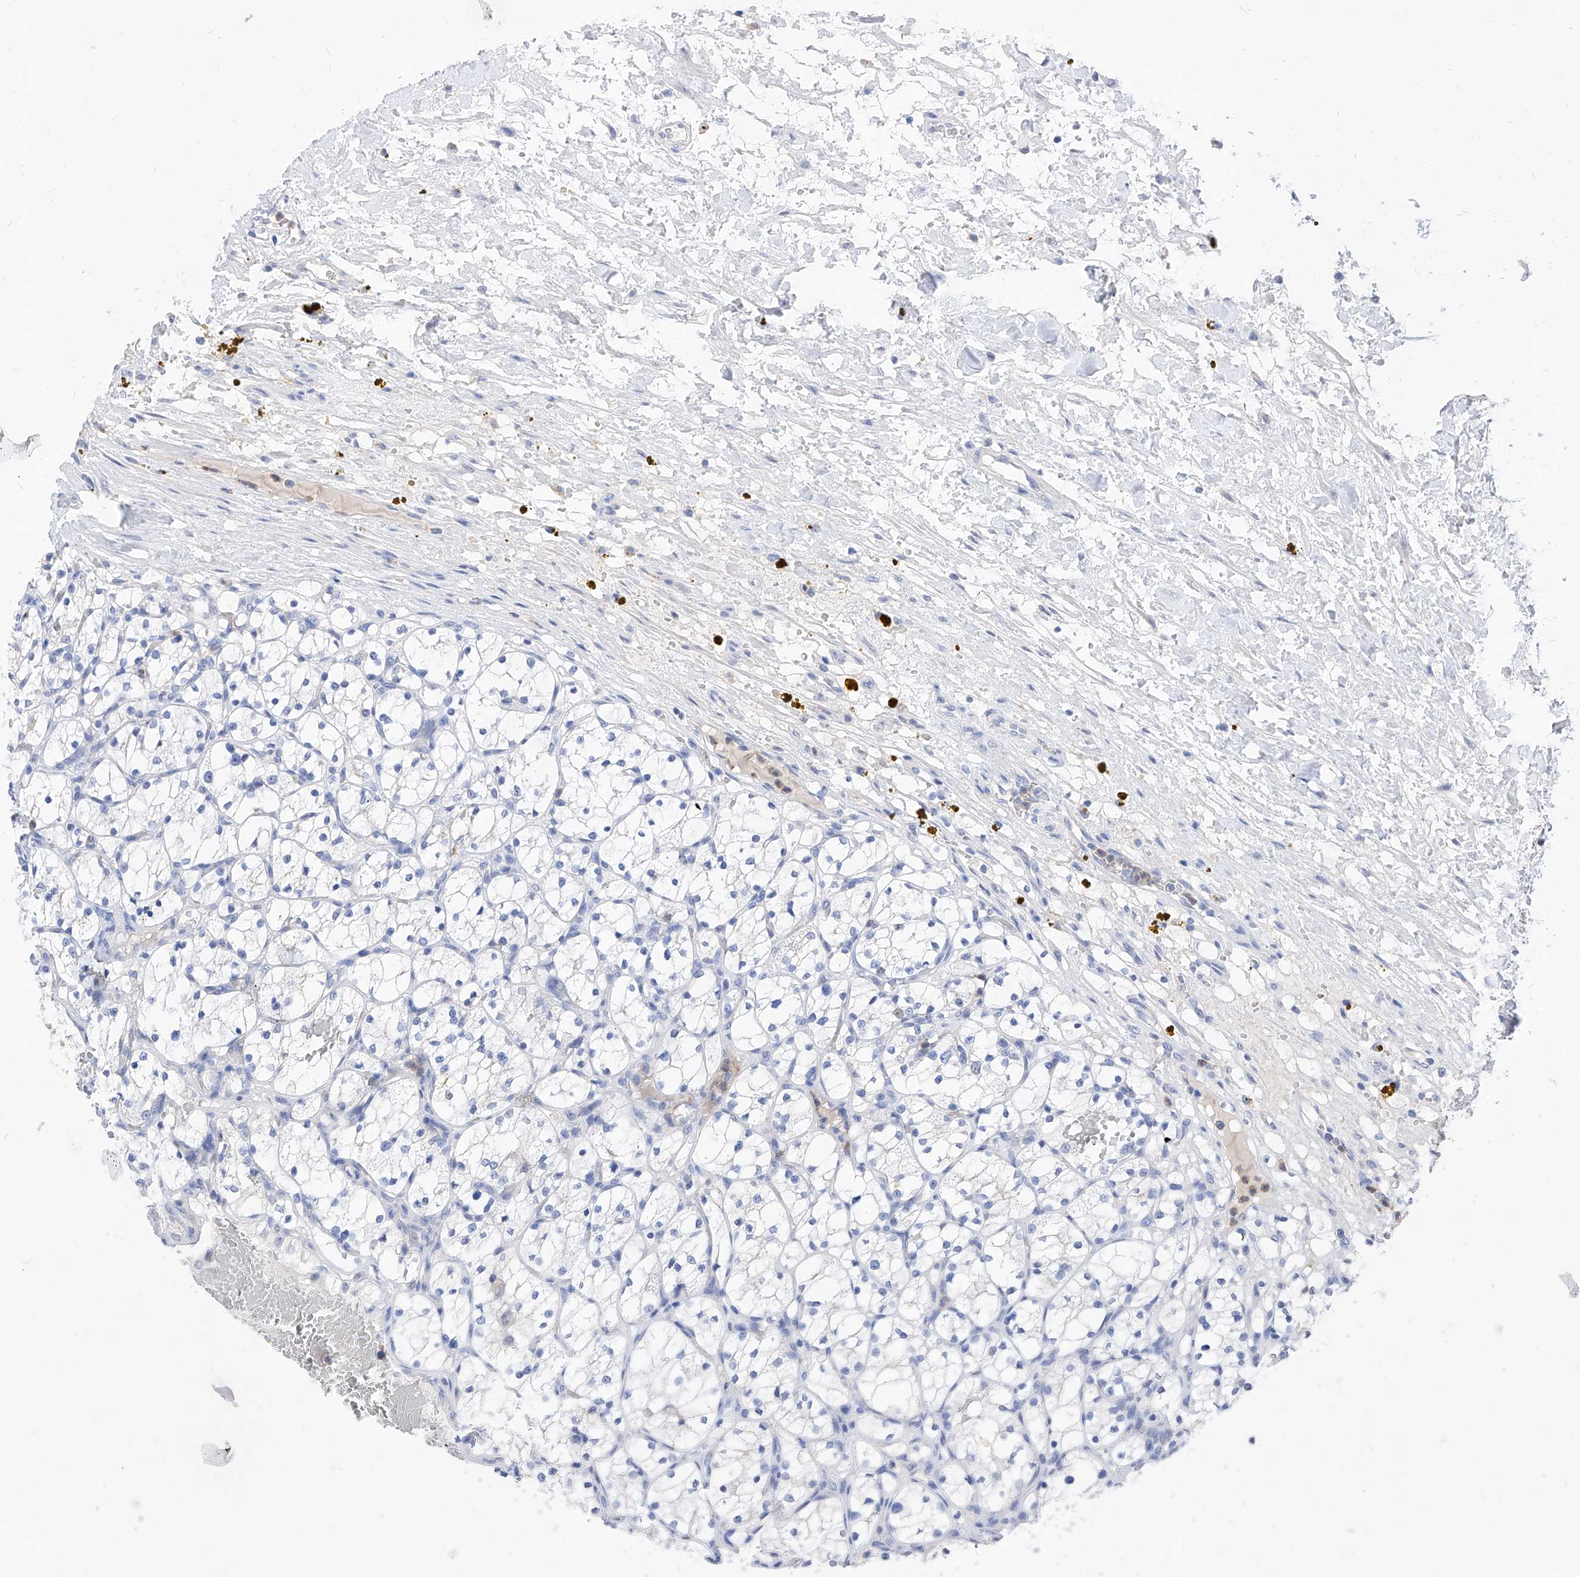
{"staining": {"intensity": "negative", "quantity": "none", "location": "none"}, "tissue": "renal cancer", "cell_type": "Tumor cells", "image_type": "cancer", "snomed": [{"axis": "morphology", "description": "Adenocarcinoma, NOS"}, {"axis": "topography", "description": "Kidney"}], "caption": "This is an immunohistochemistry micrograph of human renal adenocarcinoma. There is no expression in tumor cells.", "gene": "VAX1", "patient": {"sex": "female", "age": 69}}